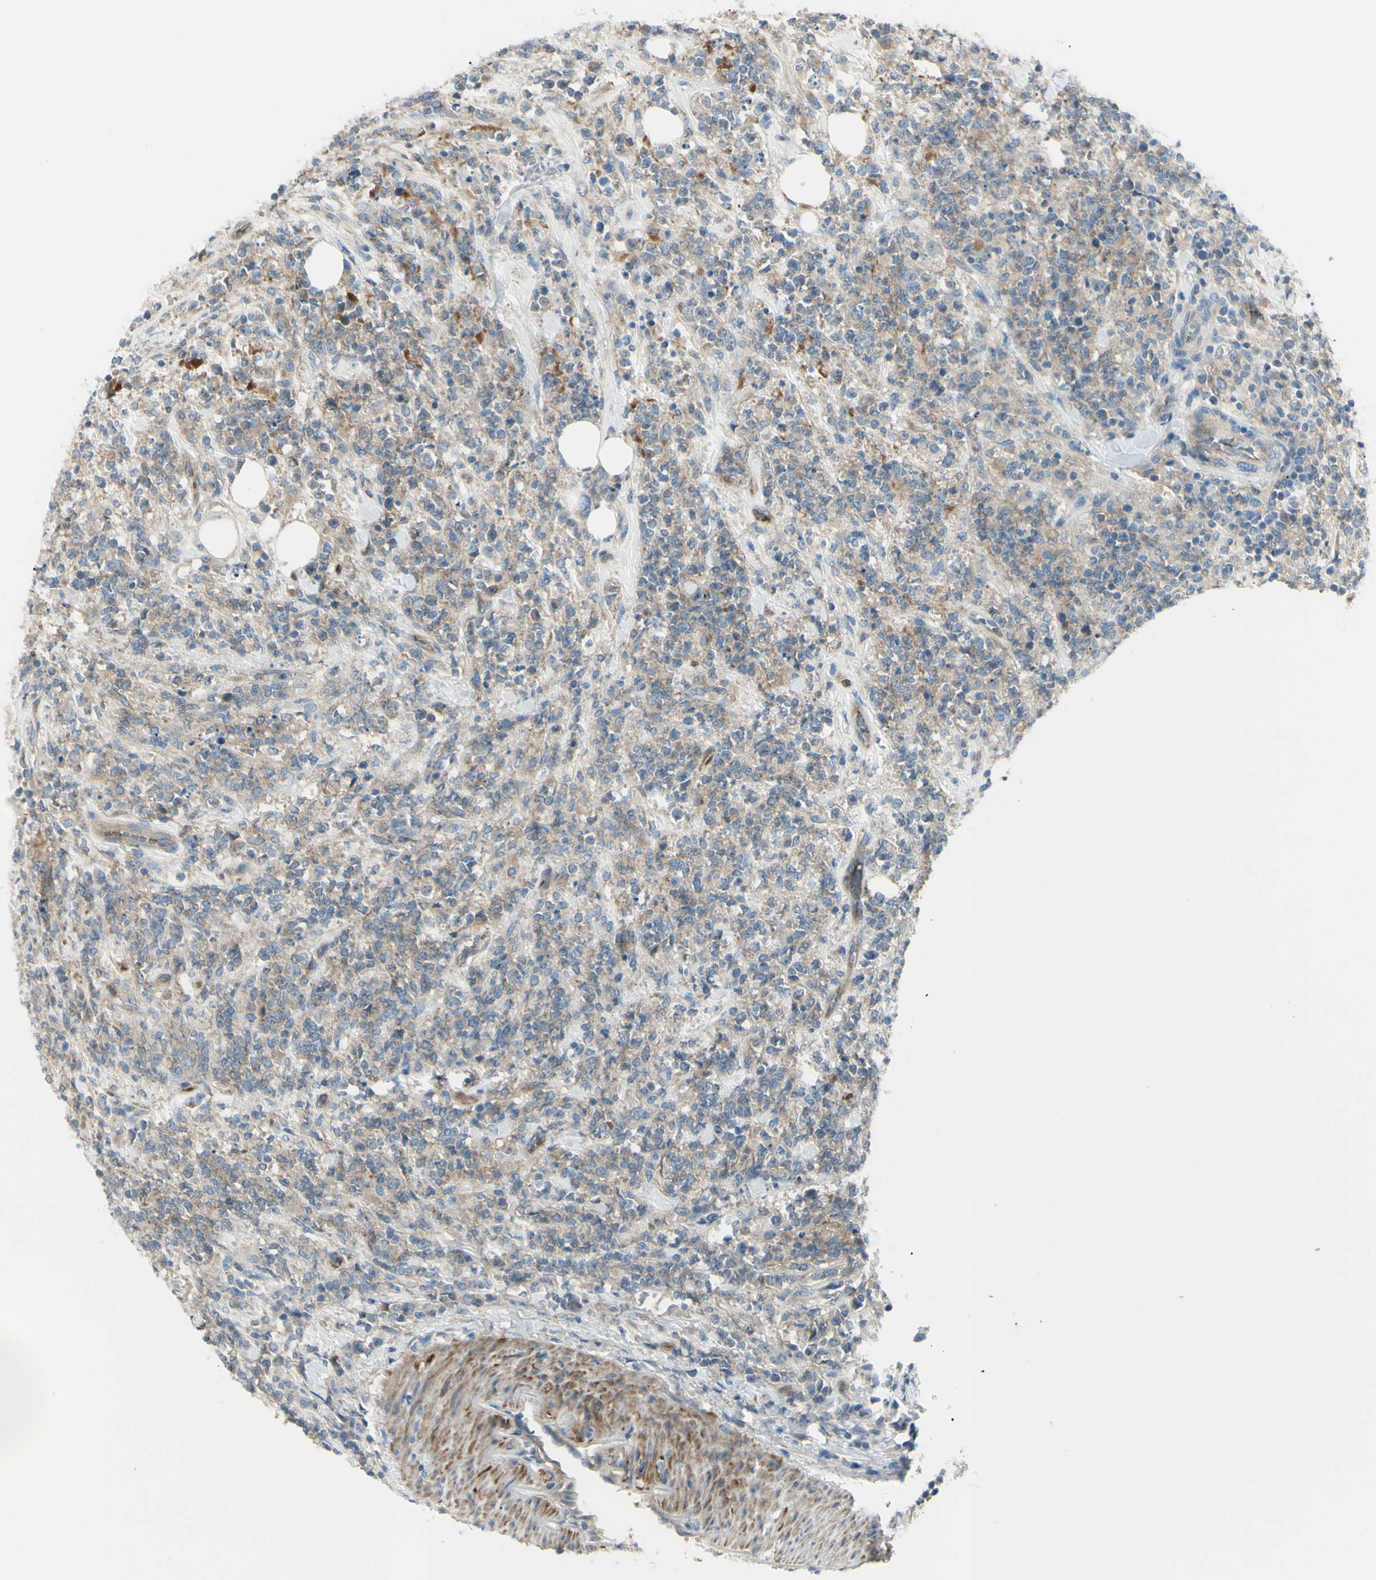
{"staining": {"intensity": "weak", "quantity": ">75%", "location": "cytoplasmic/membranous"}, "tissue": "lymphoma", "cell_type": "Tumor cells", "image_type": "cancer", "snomed": [{"axis": "morphology", "description": "Malignant lymphoma, non-Hodgkin's type, High grade"}, {"axis": "topography", "description": "Soft tissue"}], "caption": "DAB (3,3'-diaminobenzidine) immunohistochemical staining of human malignant lymphoma, non-Hodgkin's type (high-grade) reveals weak cytoplasmic/membranous protein positivity in about >75% of tumor cells.", "gene": "PCDHGA2", "patient": {"sex": "male", "age": 18}}